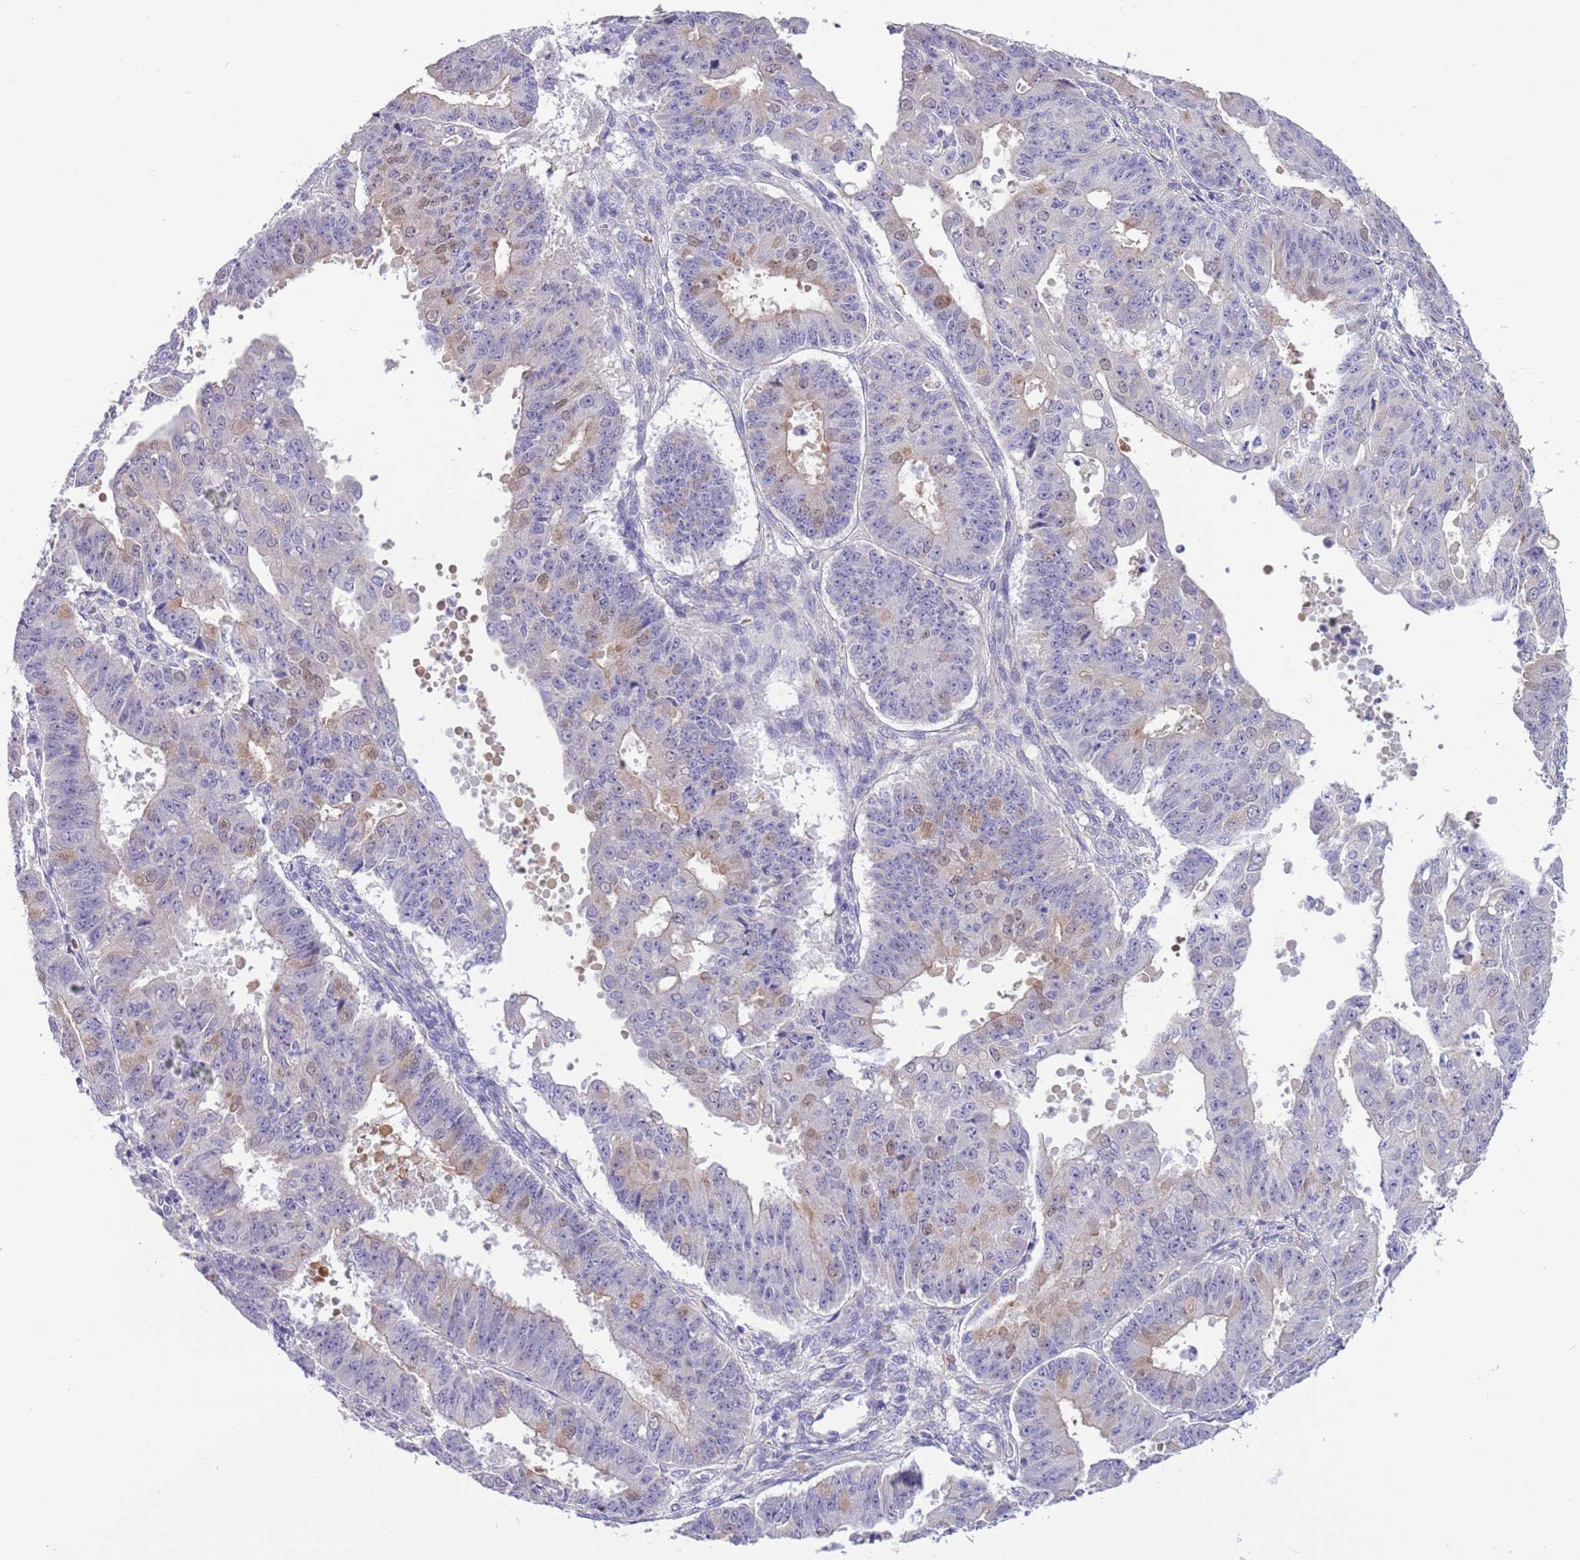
{"staining": {"intensity": "negative", "quantity": "none", "location": "none"}, "tissue": "ovarian cancer", "cell_type": "Tumor cells", "image_type": "cancer", "snomed": [{"axis": "morphology", "description": "Carcinoma, endometroid"}, {"axis": "topography", "description": "Appendix"}, {"axis": "topography", "description": "Ovary"}], "caption": "There is no significant positivity in tumor cells of ovarian endometroid carcinoma.", "gene": "CFAP73", "patient": {"sex": "female", "age": 42}}